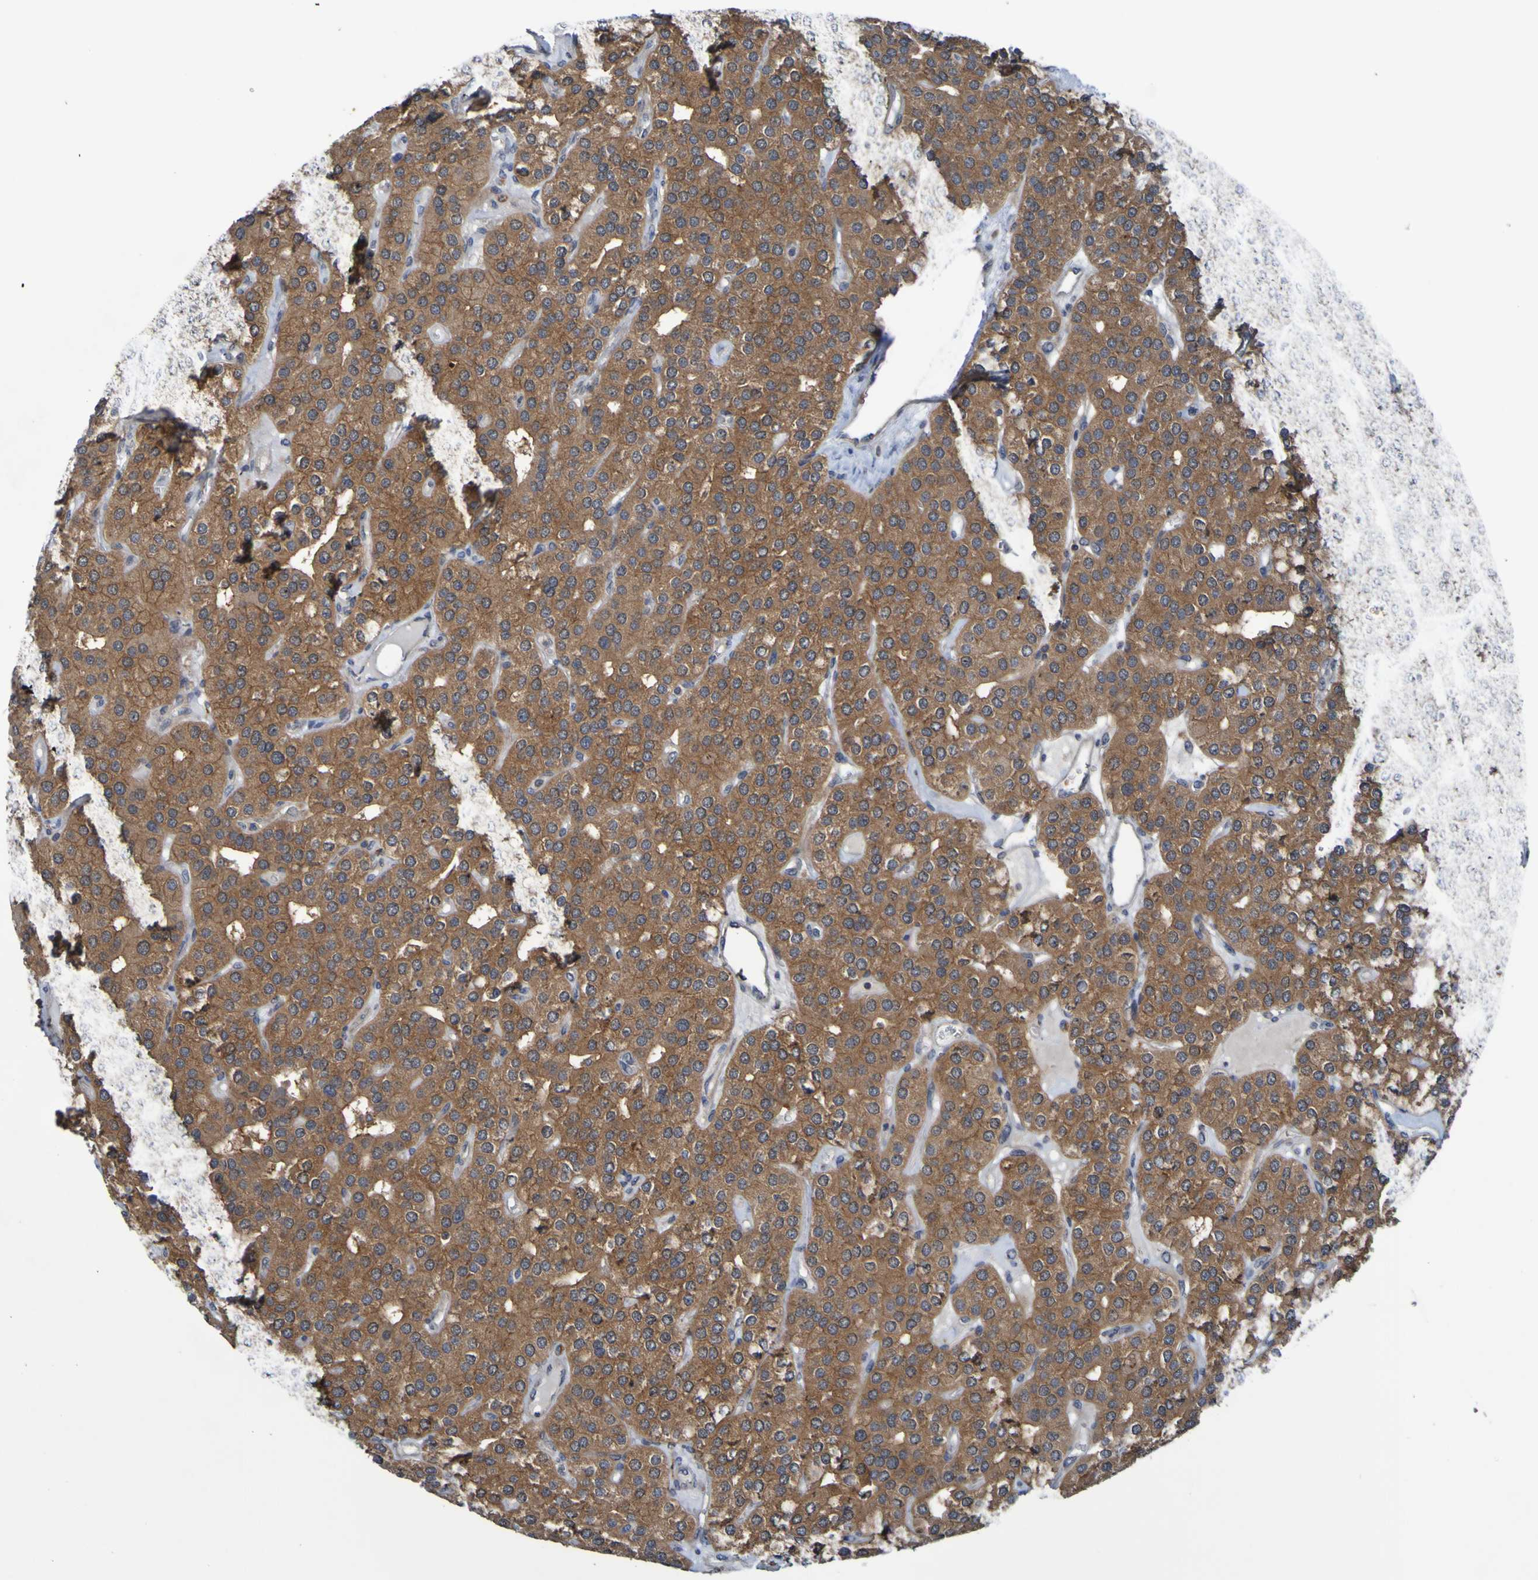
{"staining": {"intensity": "moderate", "quantity": ">75%", "location": "cytoplasmic/membranous"}, "tissue": "parathyroid gland", "cell_type": "Glandular cells", "image_type": "normal", "snomed": [{"axis": "morphology", "description": "Normal tissue, NOS"}, {"axis": "morphology", "description": "Adenoma, NOS"}, {"axis": "topography", "description": "Parathyroid gland"}], "caption": "Brown immunohistochemical staining in benign human parathyroid gland displays moderate cytoplasmic/membranous positivity in approximately >75% of glandular cells.", "gene": "SDK1", "patient": {"sex": "female", "age": 86}}